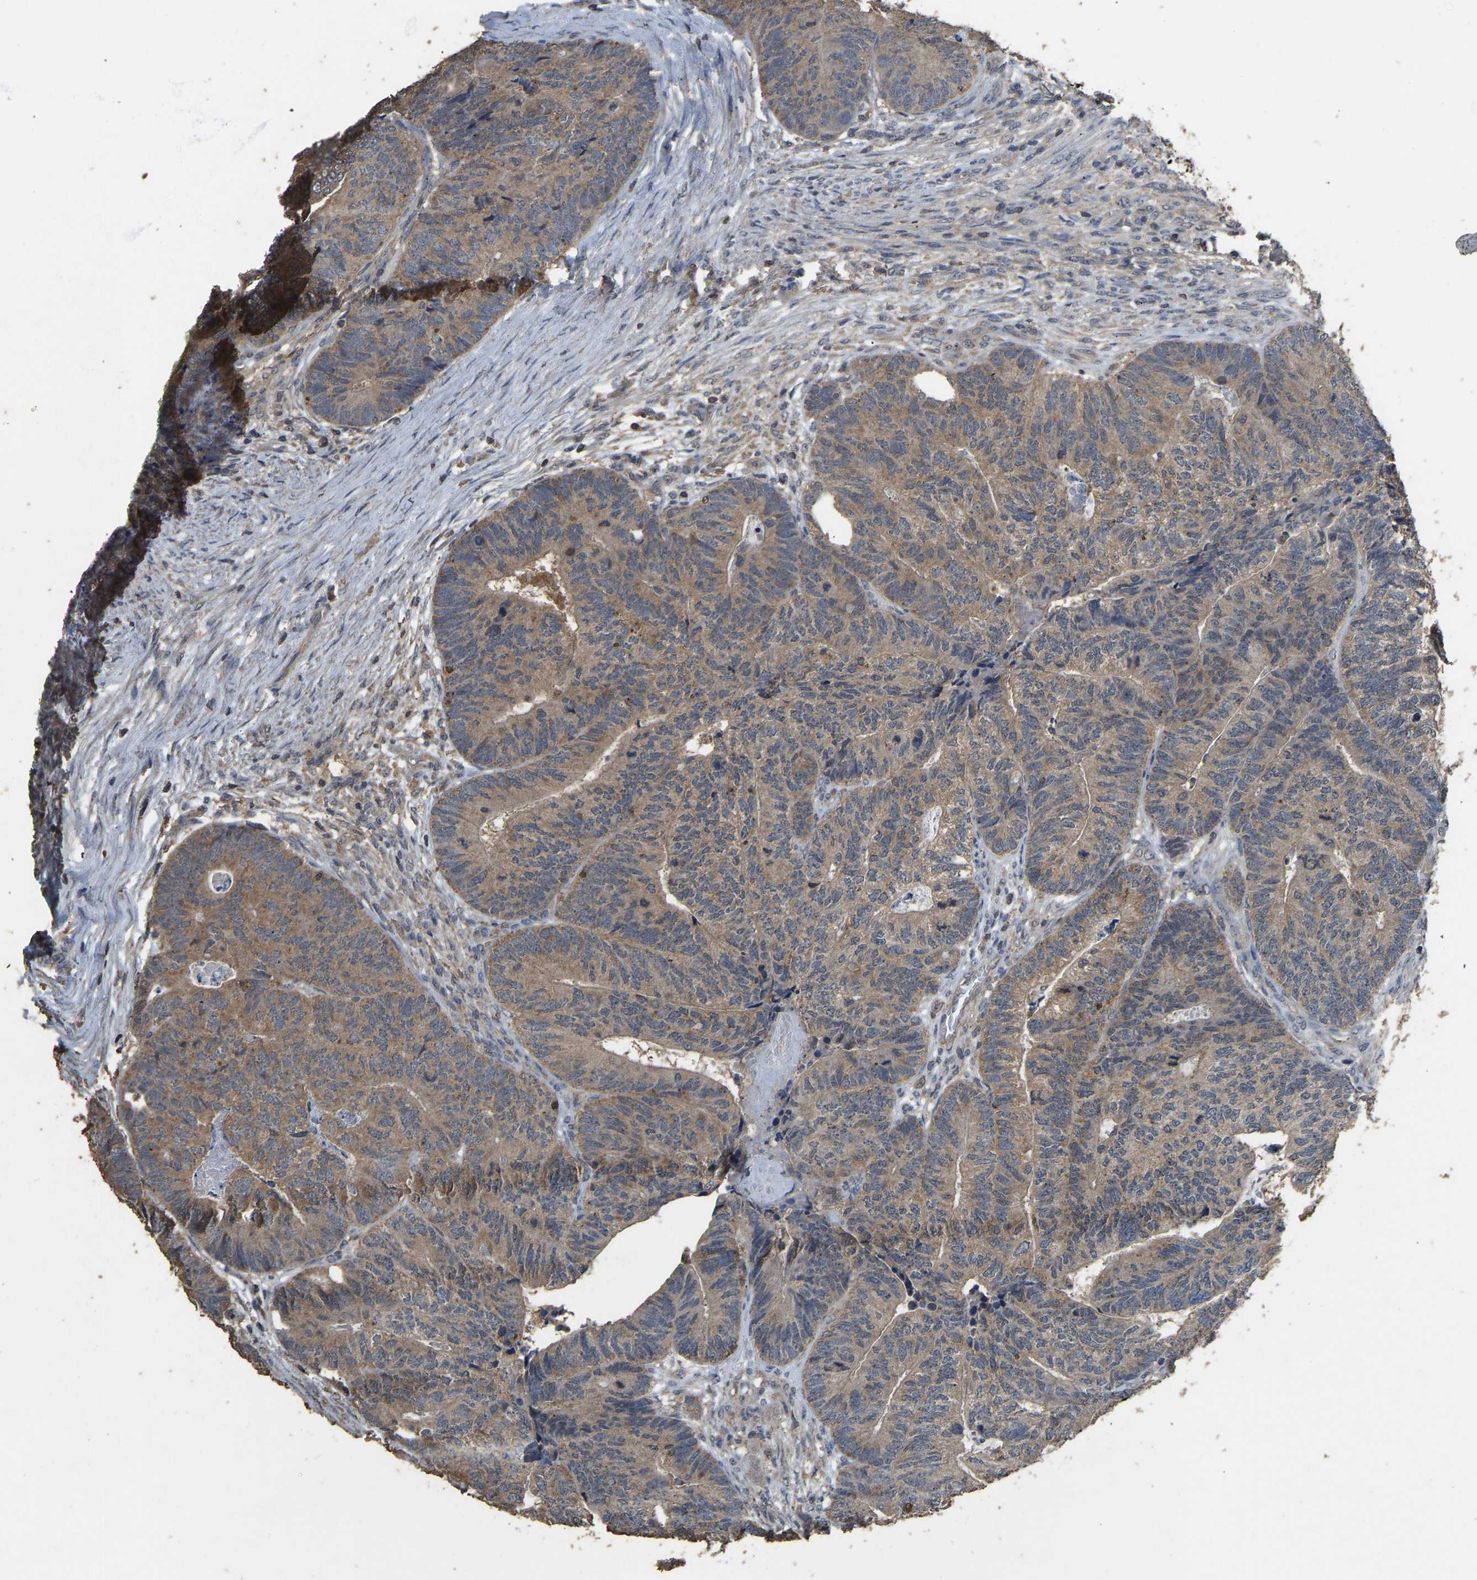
{"staining": {"intensity": "moderate", "quantity": ">75%", "location": "cytoplasmic/membranous"}, "tissue": "colorectal cancer", "cell_type": "Tumor cells", "image_type": "cancer", "snomed": [{"axis": "morphology", "description": "Adenocarcinoma, NOS"}, {"axis": "topography", "description": "Colon"}], "caption": "Immunohistochemical staining of human adenocarcinoma (colorectal) shows medium levels of moderate cytoplasmic/membranous protein staining in approximately >75% of tumor cells. (Stains: DAB in brown, nuclei in blue, Microscopy: brightfield microscopy at high magnification).", "gene": "CIDEC", "patient": {"sex": "female", "age": 67}}